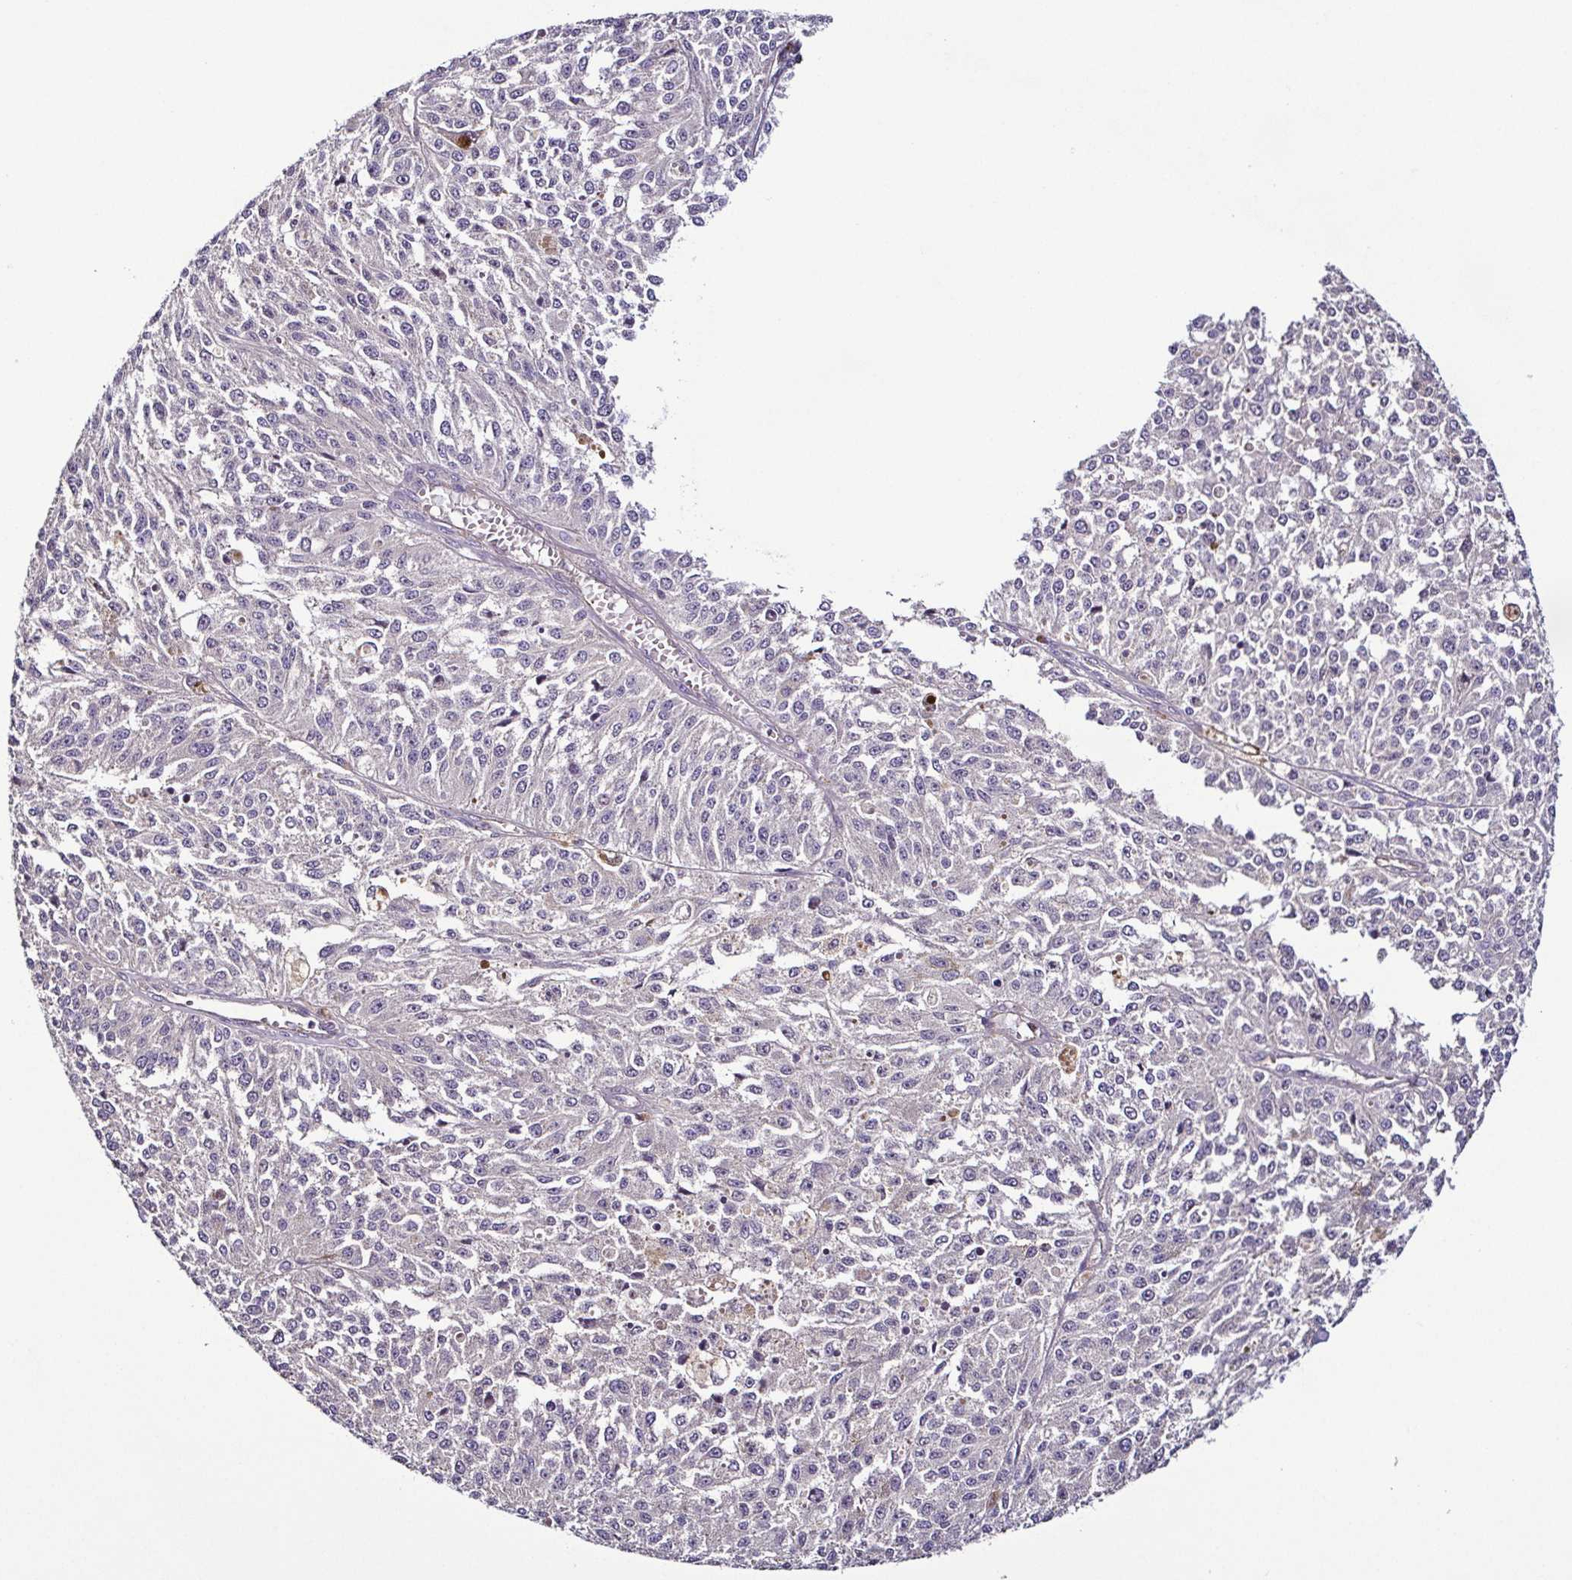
{"staining": {"intensity": "negative", "quantity": "none", "location": "none"}, "tissue": "melanoma", "cell_type": "Tumor cells", "image_type": "cancer", "snomed": [{"axis": "morphology", "description": "Malignant melanoma, Metastatic site"}, {"axis": "topography", "description": "Lymph node"}], "caption": "Tumor cells are negative for brown protein staining in melanoma.", "gene": "LMOD2", "patient": {"sex": "female", "age": 64}}